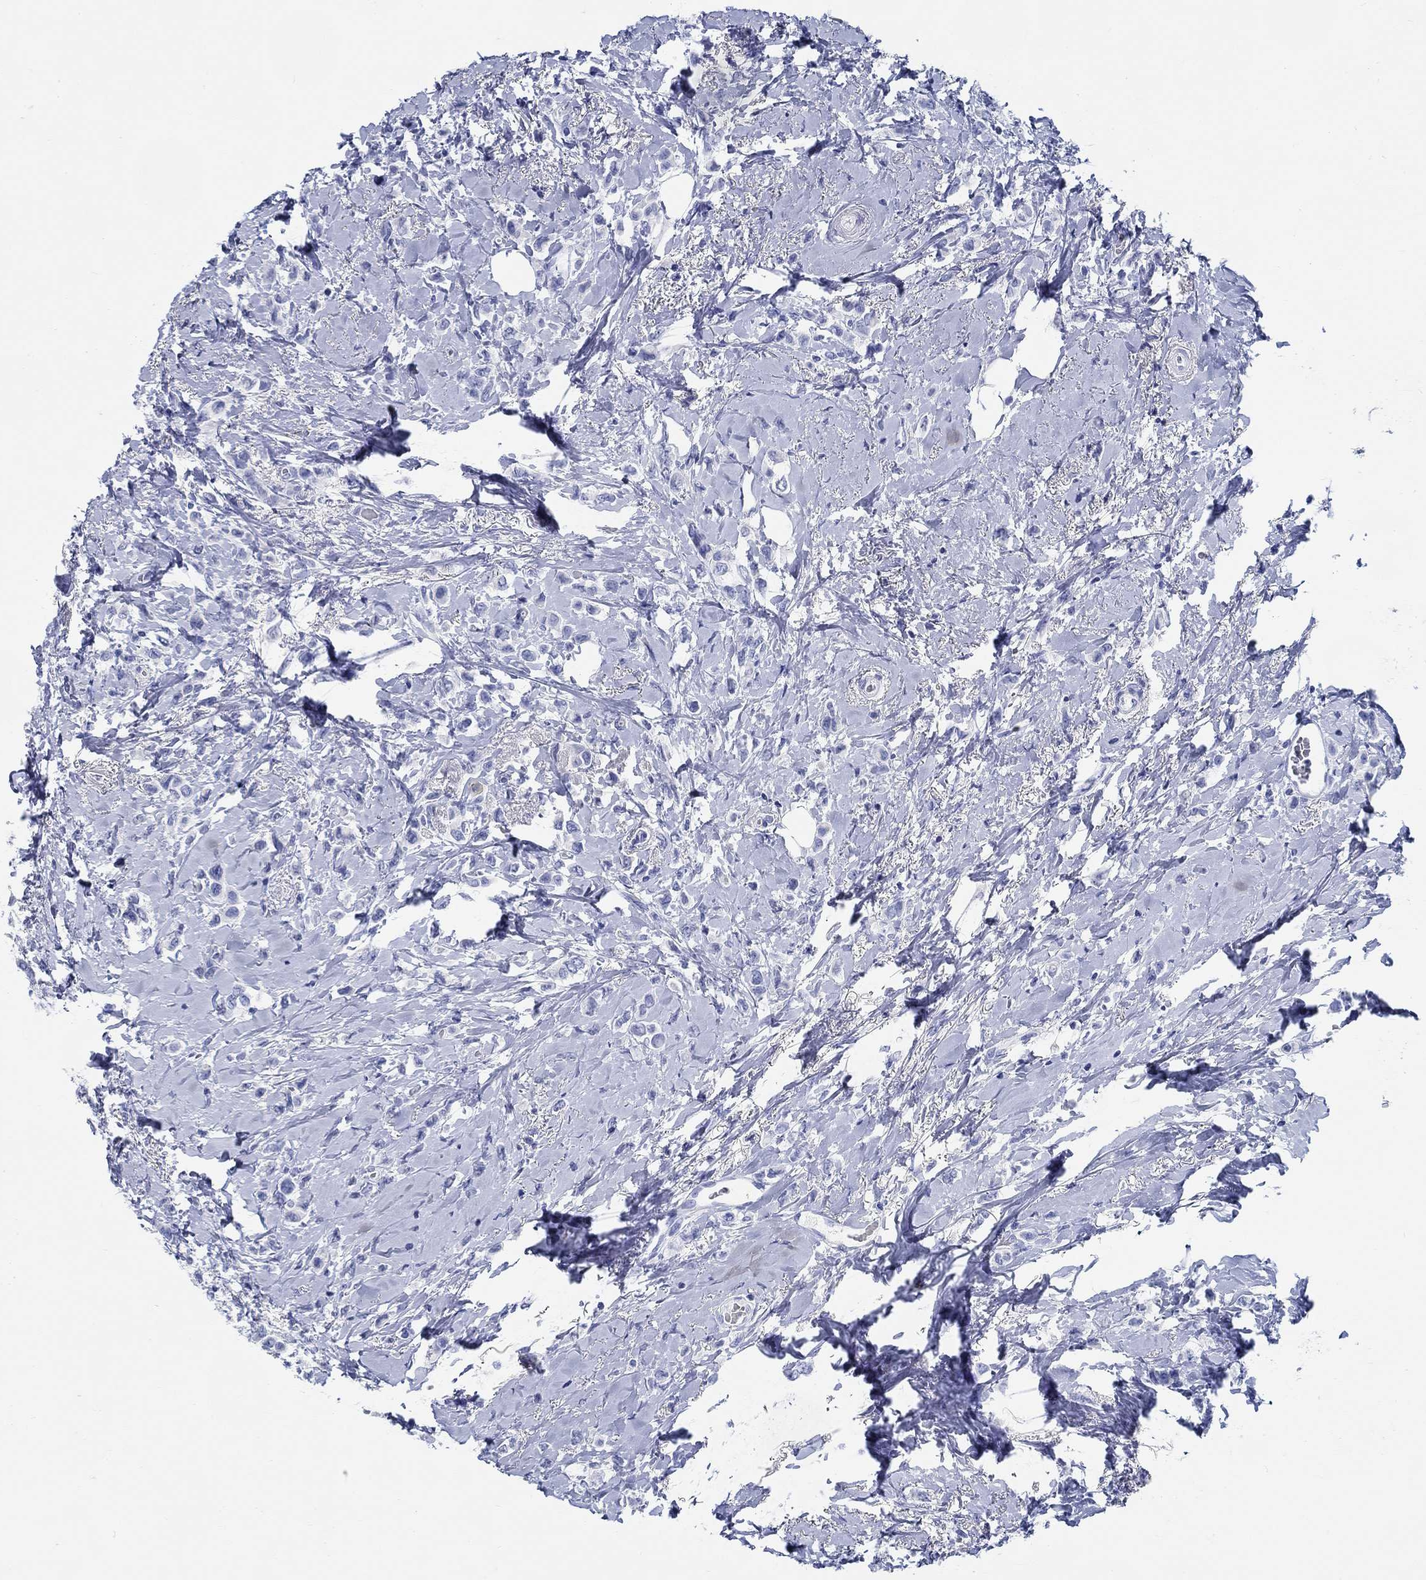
{"staining": {"intensity": "negative", "quantity": "none", "location": "none"}, "tissue": "breast cancer", "cell_type": "Tumor cells", "image_type": "cancer", "snomed": [{"axis": "morphology", "description": "Lobular carcinoma"}, {"axis": "topography", "description": "Breast"}], "caption": "Immunohistochemistry (IHC) micrograph of human lobular carcinoma (breast) stained for a protein (brown), which shows no expression in tumor cells. The staining was performed using DAB (3,3'-diaminobenzidine) to visualize the protein expression in brown, while the nuclei were stained in blue with hematoxylin (Magnification: 20x).", "gene": "FBXO2", "patient": {"sex": "female", "age": 66}}